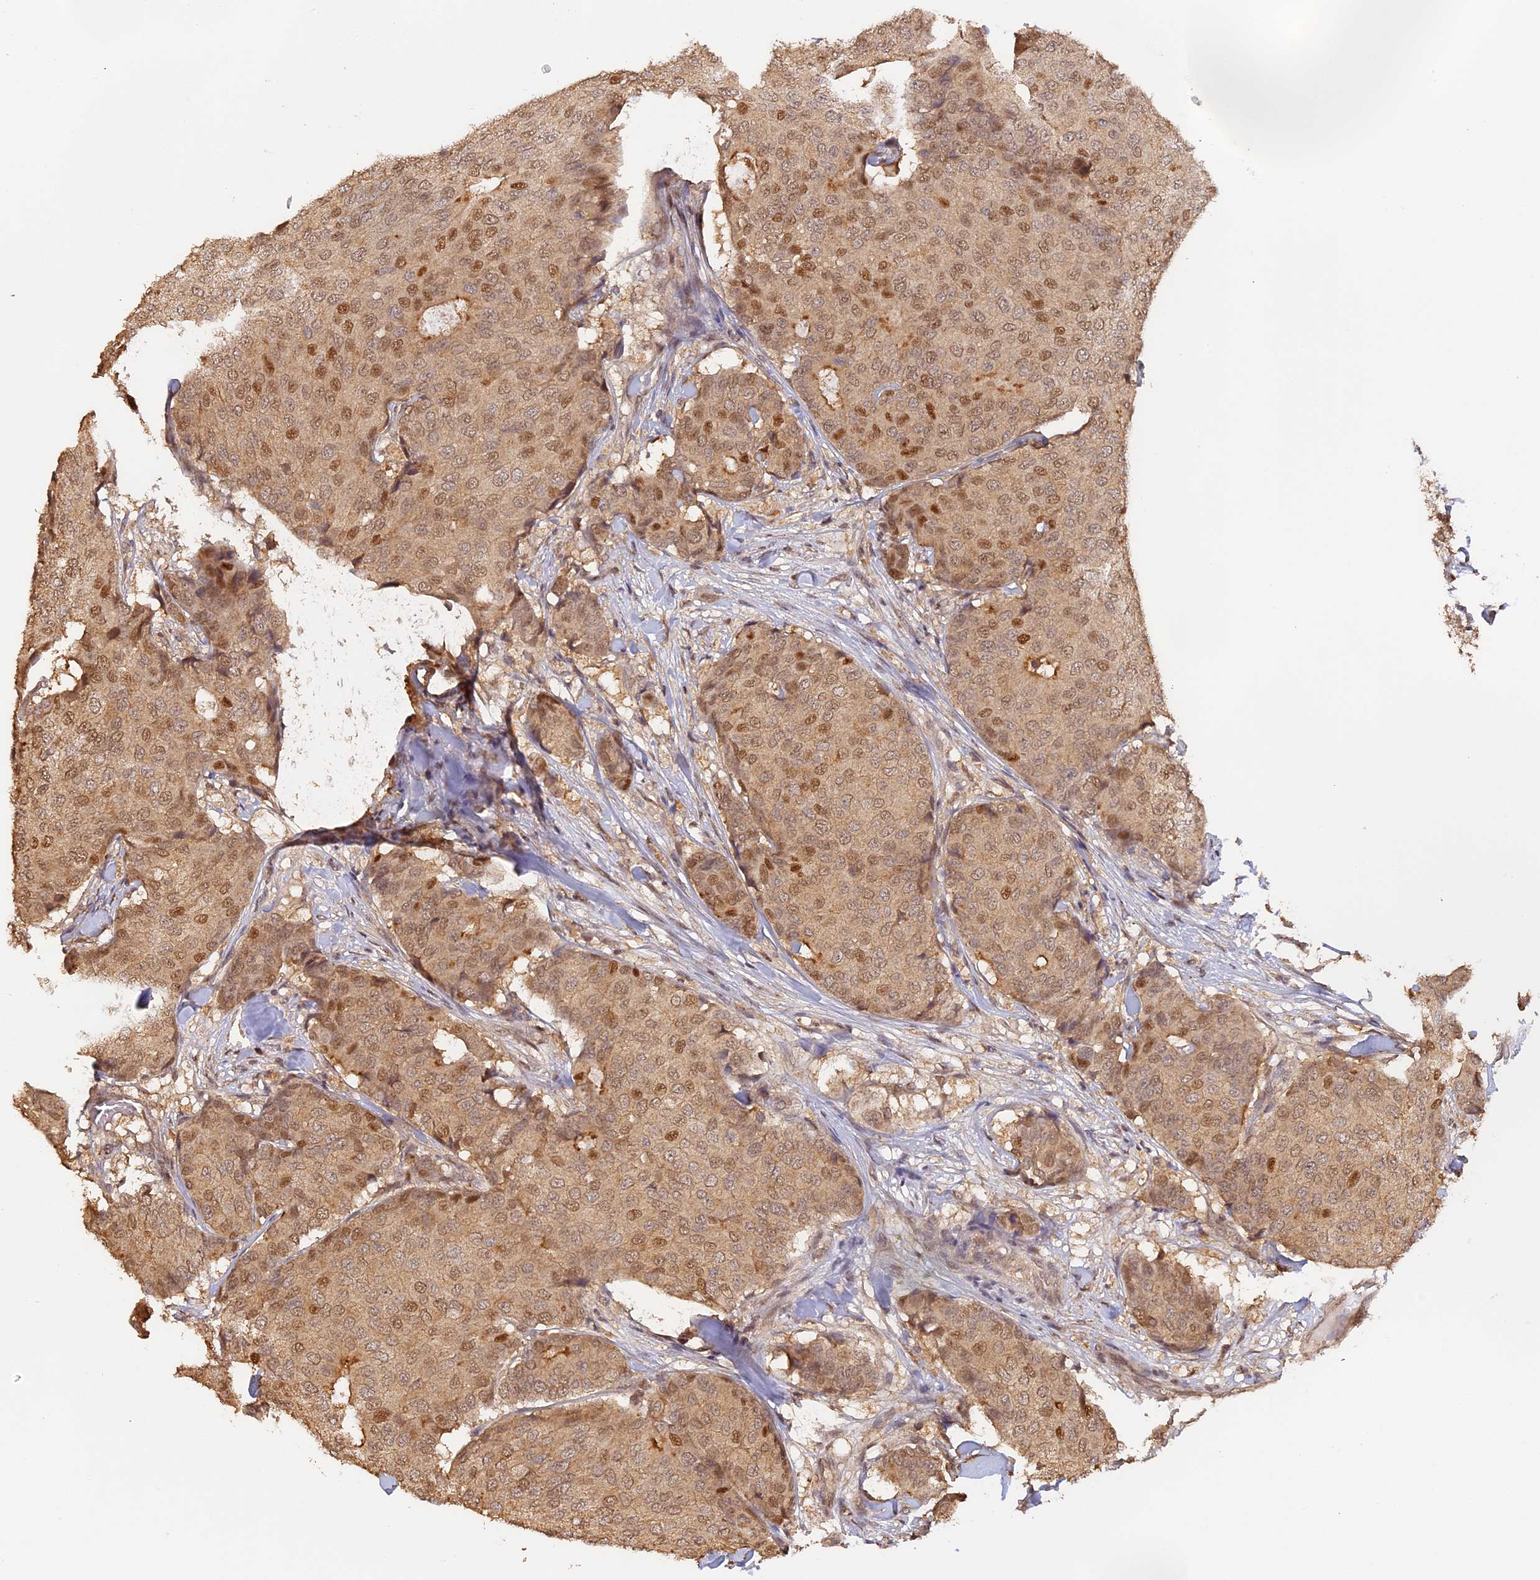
{"staining": {"intensity": "moderate", "quantity": ">75%", "location": "cytoplasmic/membranous,nuclear"}, "tissue": "breast cancer", "cell_type": "Tumor cells", "image_type": "cancer", "snomed": [{"axis": "morphology", "description": "Duct carcinoma"}, {"axis": "topography", "description": "Breast"}], "caption": "This photomicrograph reveals intraductal carcinoma (breast) stained with immunohistochemistry (IHC) to label a protein in brown. The cytoplasmic/membranous and nuclear of tumor cells show moderate positivity for the protein. Nuclei are counter-stained blue.", "gene": "MYBL2", "patient": {"sex": "female", "age": 75}}